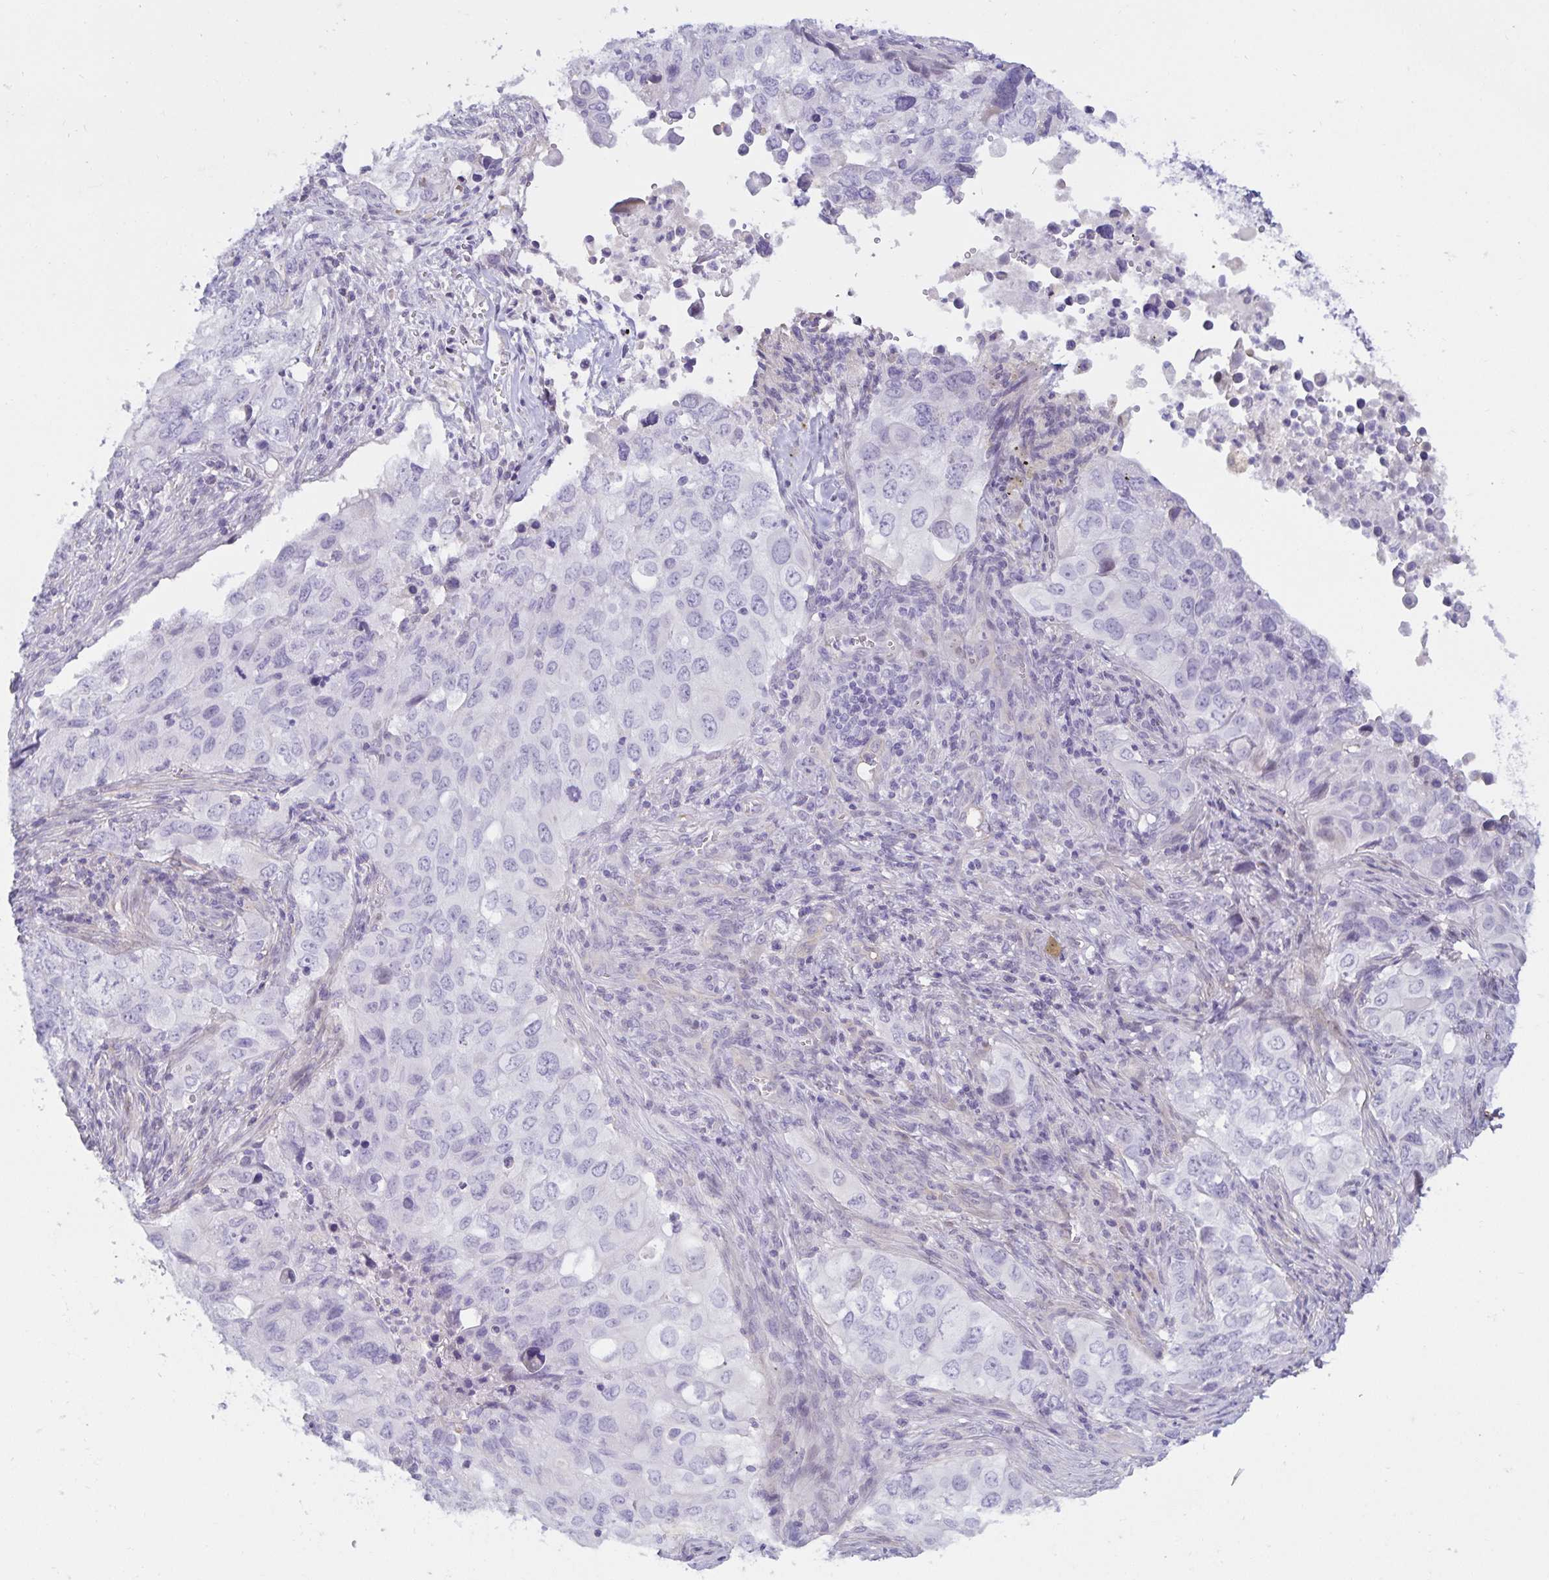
{"staining": {"intensity": "negative", "quantity": "none", "location": "none"}, "tissue": "lung cancer", "cell_type": "Tumor cells", "image_type": "cancer", "snomed": [{"axis": "morphology", "description": "Adenocarcinoma, NOS"}, {"axis": "morphology", "description": "Adenocarcinoma, metastatic, NOS"}, {"axis": "topography", "description": "Lymph node"}, {"axis": "topography", "description": "Lung"}], "caption": "The photomicrograph displays no staining of tumor cells in lung cancer. (Brightfield microscopy of DAB (3,3'-diaminobenzidine) immunohistochemistry (IHC) at high magnification).", "gene": "SPAG4", "patient": {"sex": "female", "age": 42}}